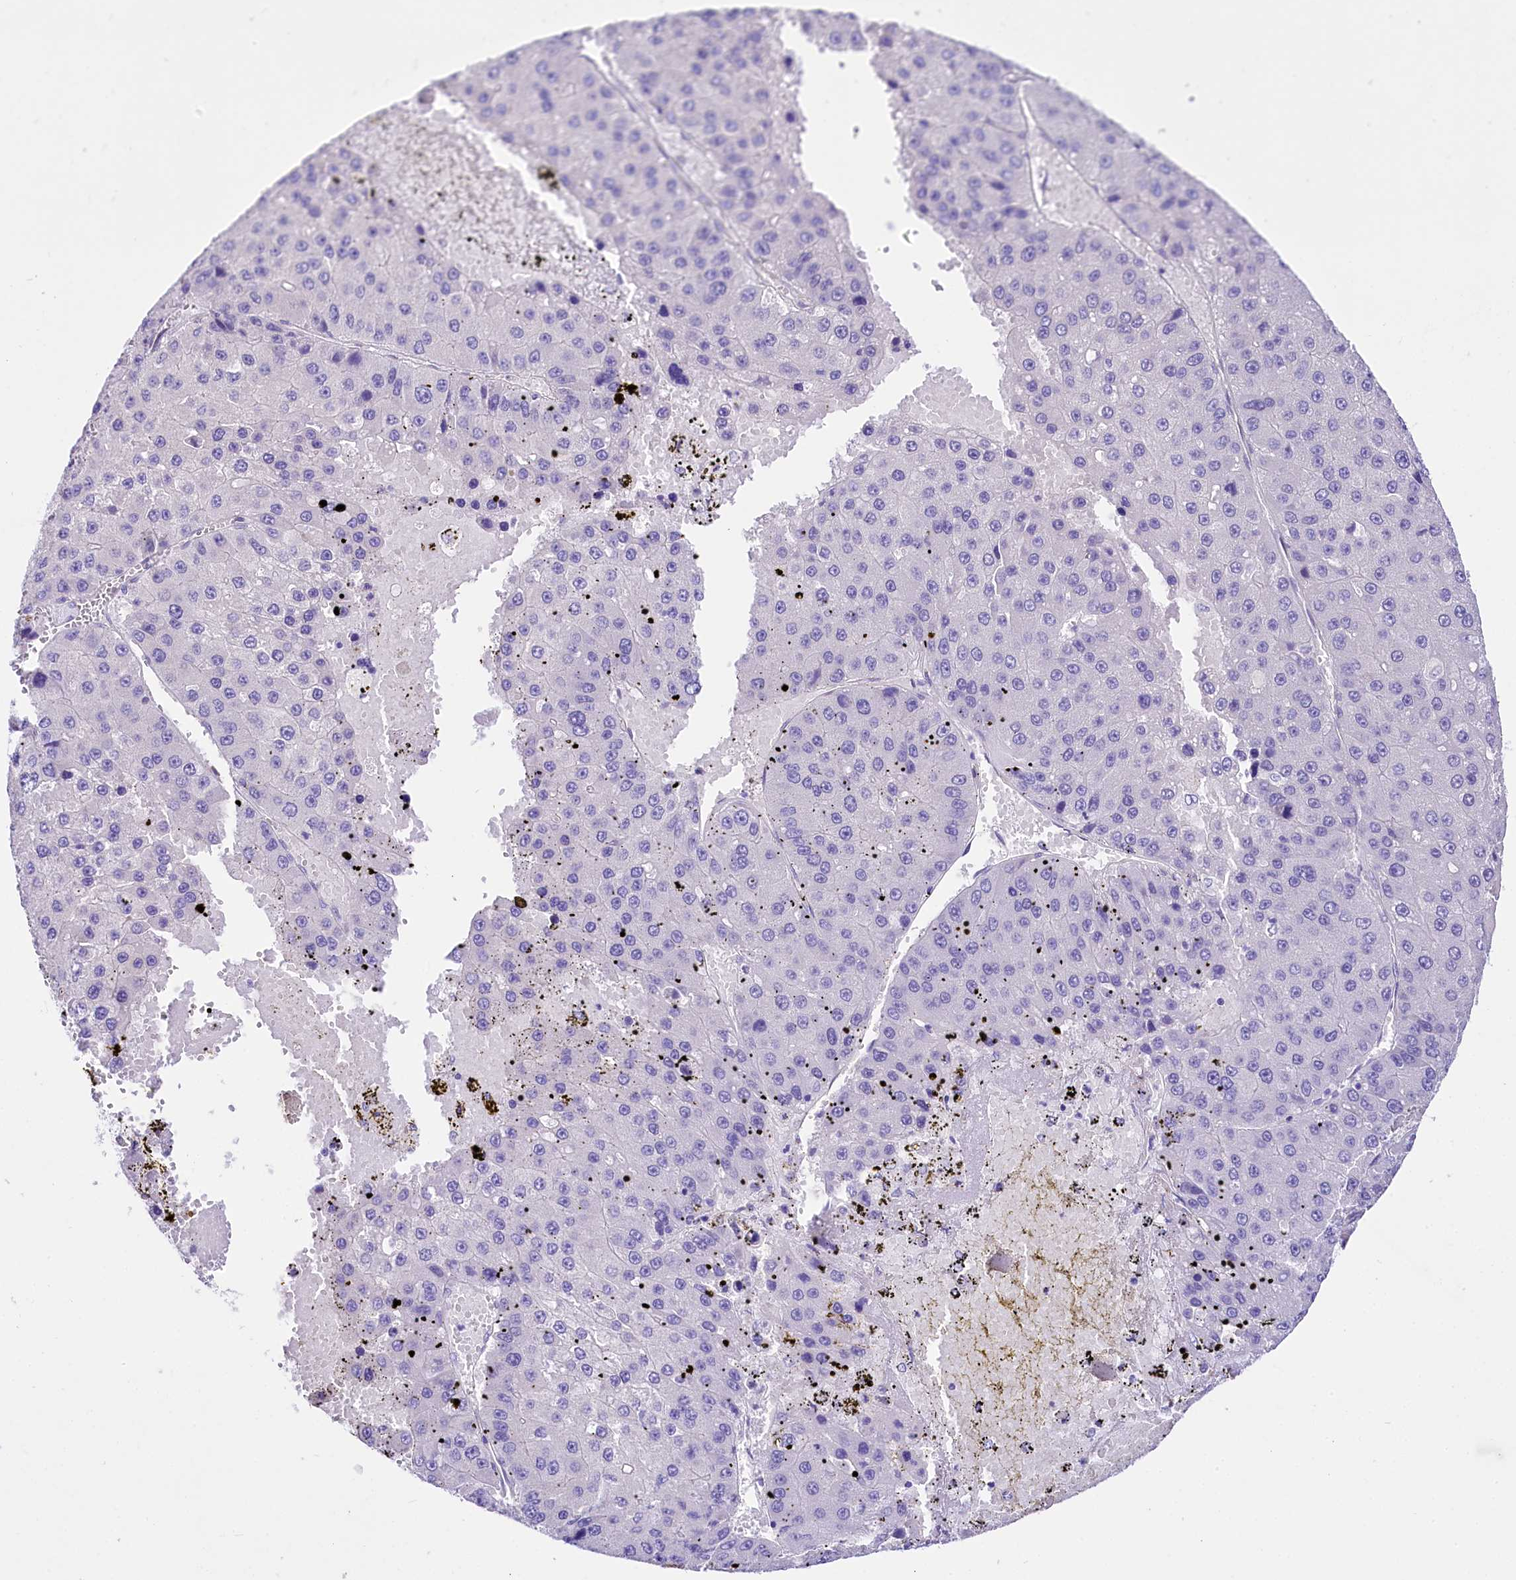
{"staining": {"intensity": "negative", "quantity": "none", "location": "none"}, "tissue": "liver cancer", "cell_type": "Tumor cells", "image_type": "cancer", "snomed": [{"axis": "morphology", "description": "Carcinoma, Hepatocellular, NOS"}, {"axis": "topography", "description": "Liver"}], "caption": "Photomicrograph shows no protein positivity in tumor cells of liver cancer tissue.", "gene": "A2ML1", "patient": {"sex": "female", "age": 73}}